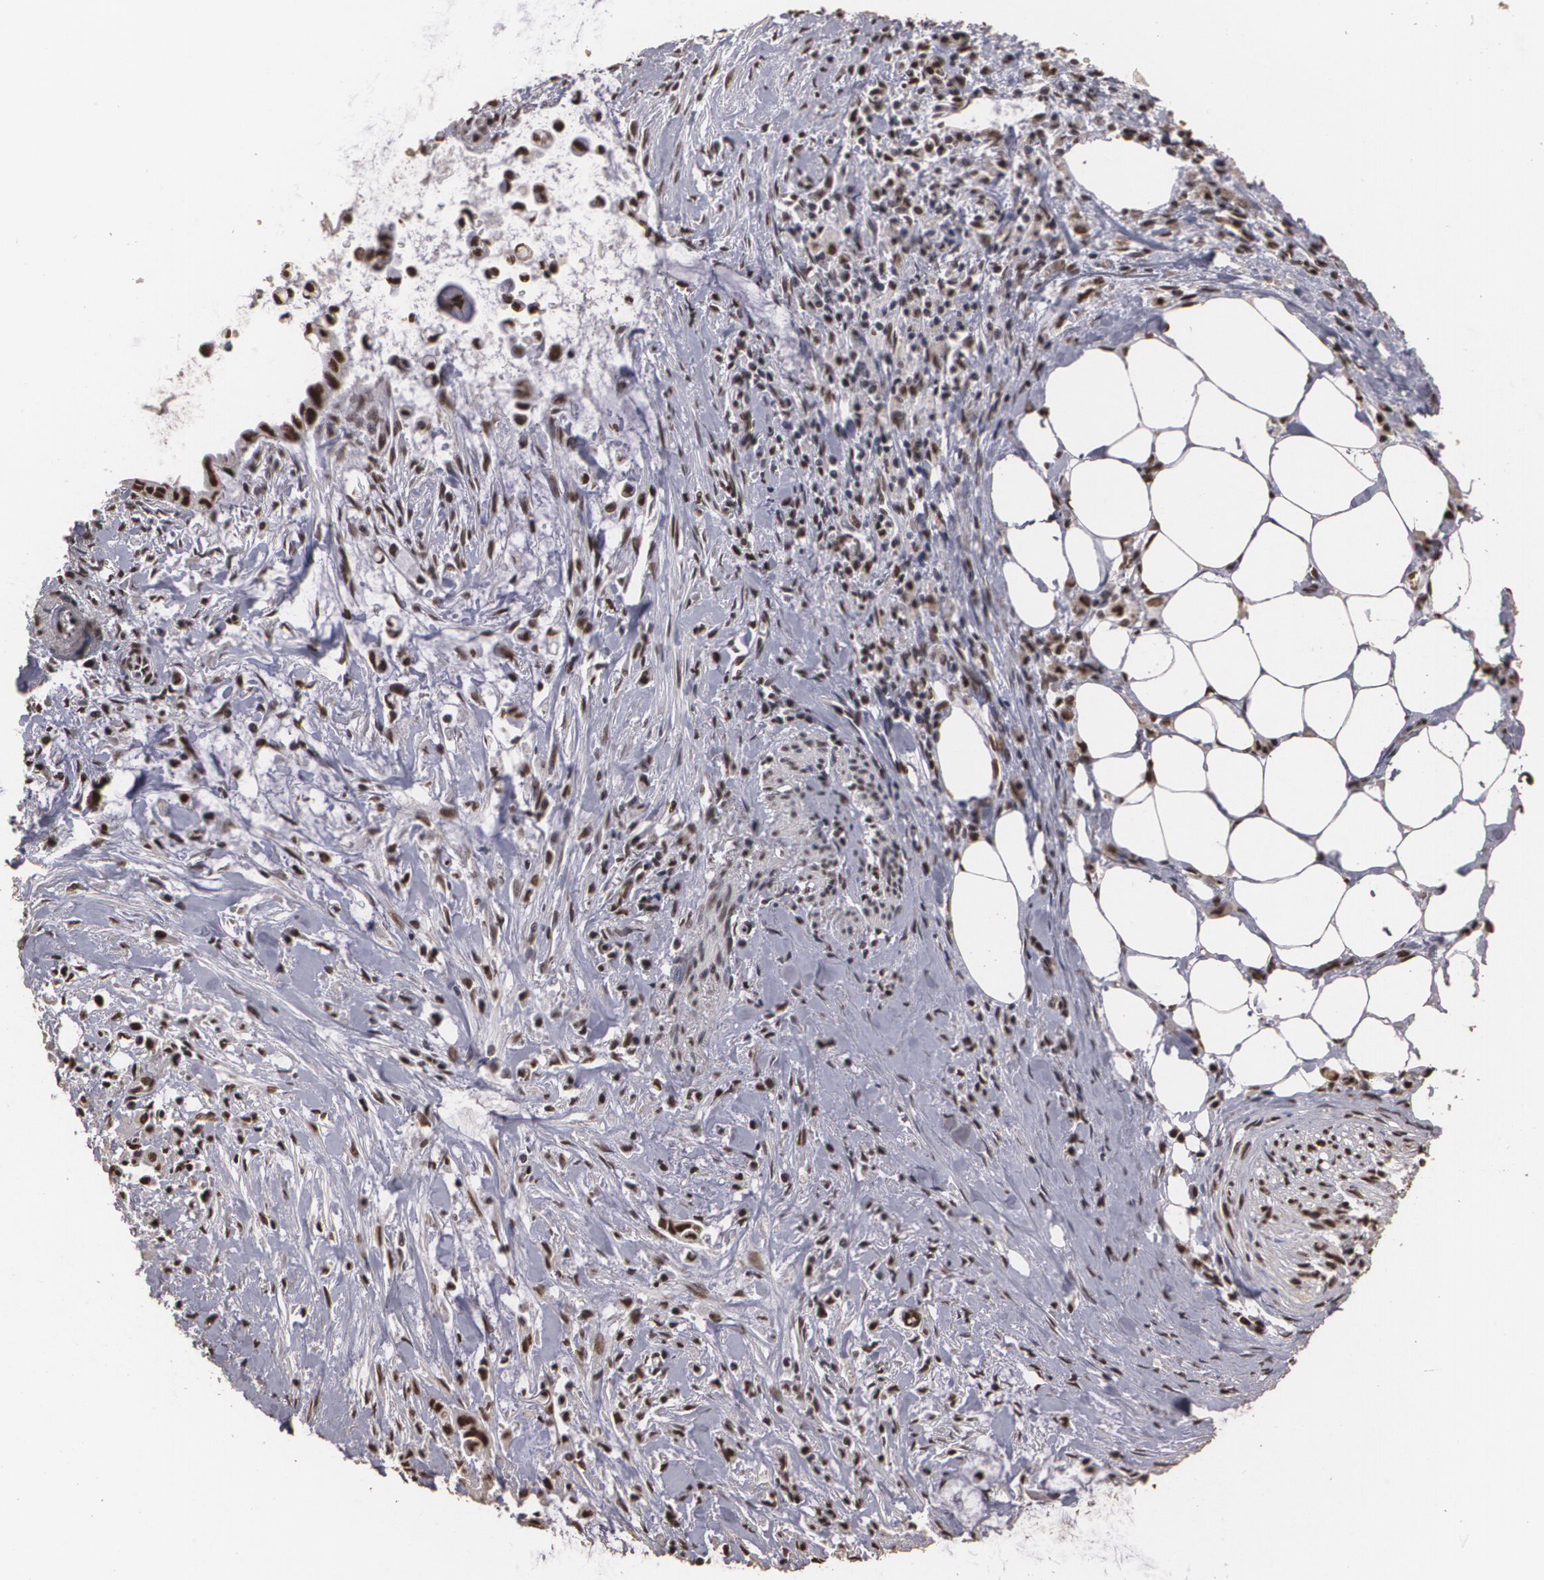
{"staining": {"intensity": "strong", "quantity": ">75%", "location": "nuclear"}, "tissue": "pancreatic cancer", "cell_type": "Tumor cells", "image_type": "cancer", "snomed": [{"axis": "morphology", "description": "Adenocarcinoma, NOS"}, {"axis": "topography", "description": "Pancreas"}], "caption": "The micrograph demonstrates staining of pancreatic adenocarcinoma, revealing strong nuclear protein staining (brown color) within tumor cells. Immunohistochemistry (ihc) stains the protein in brown and the nuclei are stained blue.", "gene": "RCOR1", "patient": {"sex": "male", "age": 59}}